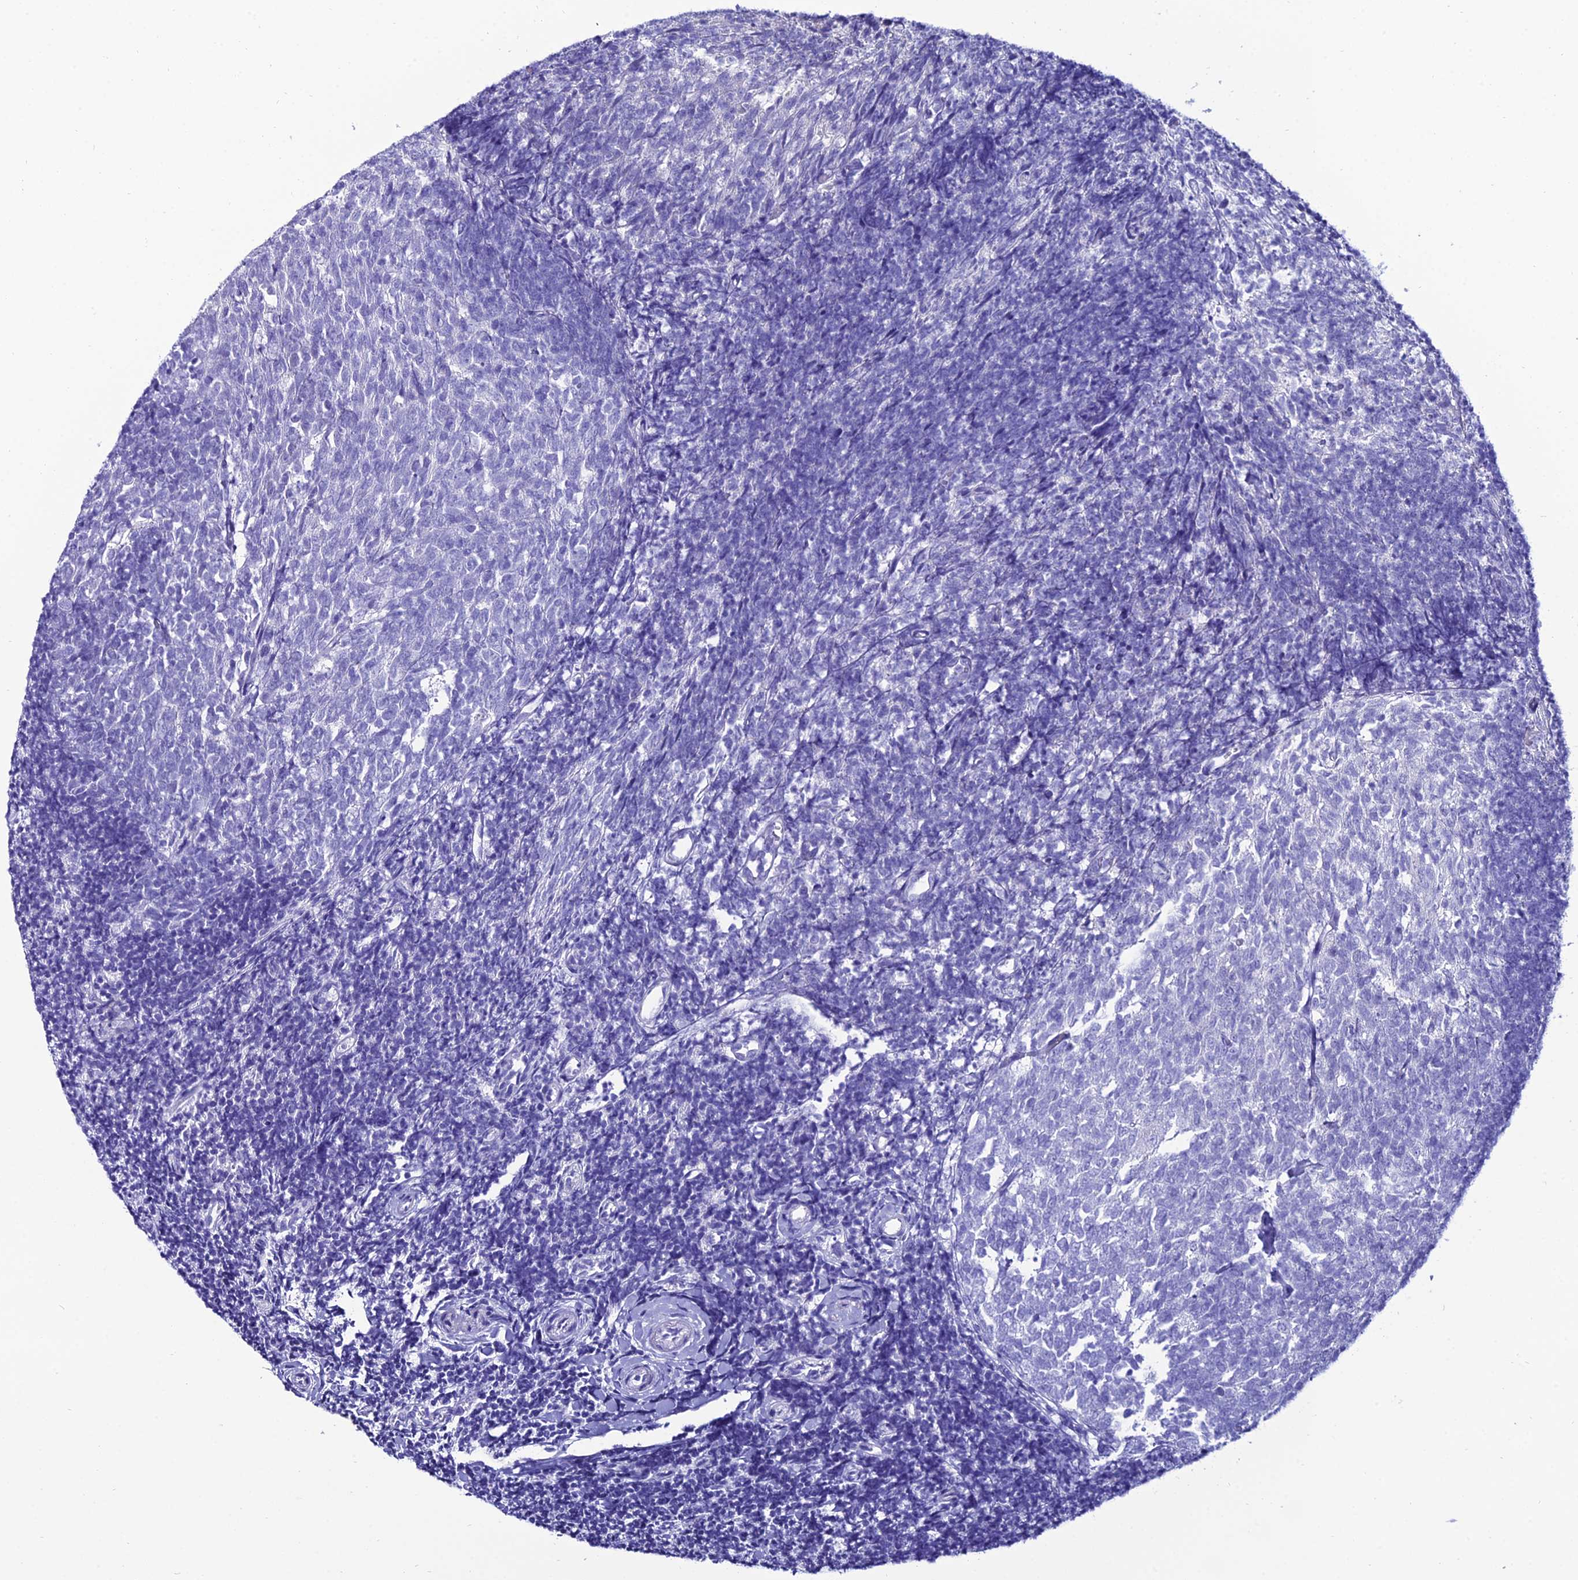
{"staining": {"intensity": "negative", "quantity": "none", "location": "none"}, "tissue": "tonsil", "cell_type": "Germinal center cells", "image_type": "normal", "snomed": [{"axis": "morphology", "description": "Normal tissue, NOS"}, {"axis": "topography", "description": "Tonsil"}], "caption": "A high-resolution histopathology image shows IHC staining of benign tonsil, which shows no significant positivity in germinal center cells. The staining was performed using DAB (3,3'-diaminobenzidine) to visualize the protein expression in brown, while the nuclei were stained in blue with hematoxylin (Magnification: 20x).", "gene": "OR4D5", "patient": {"sex": "female", "age": 10}}